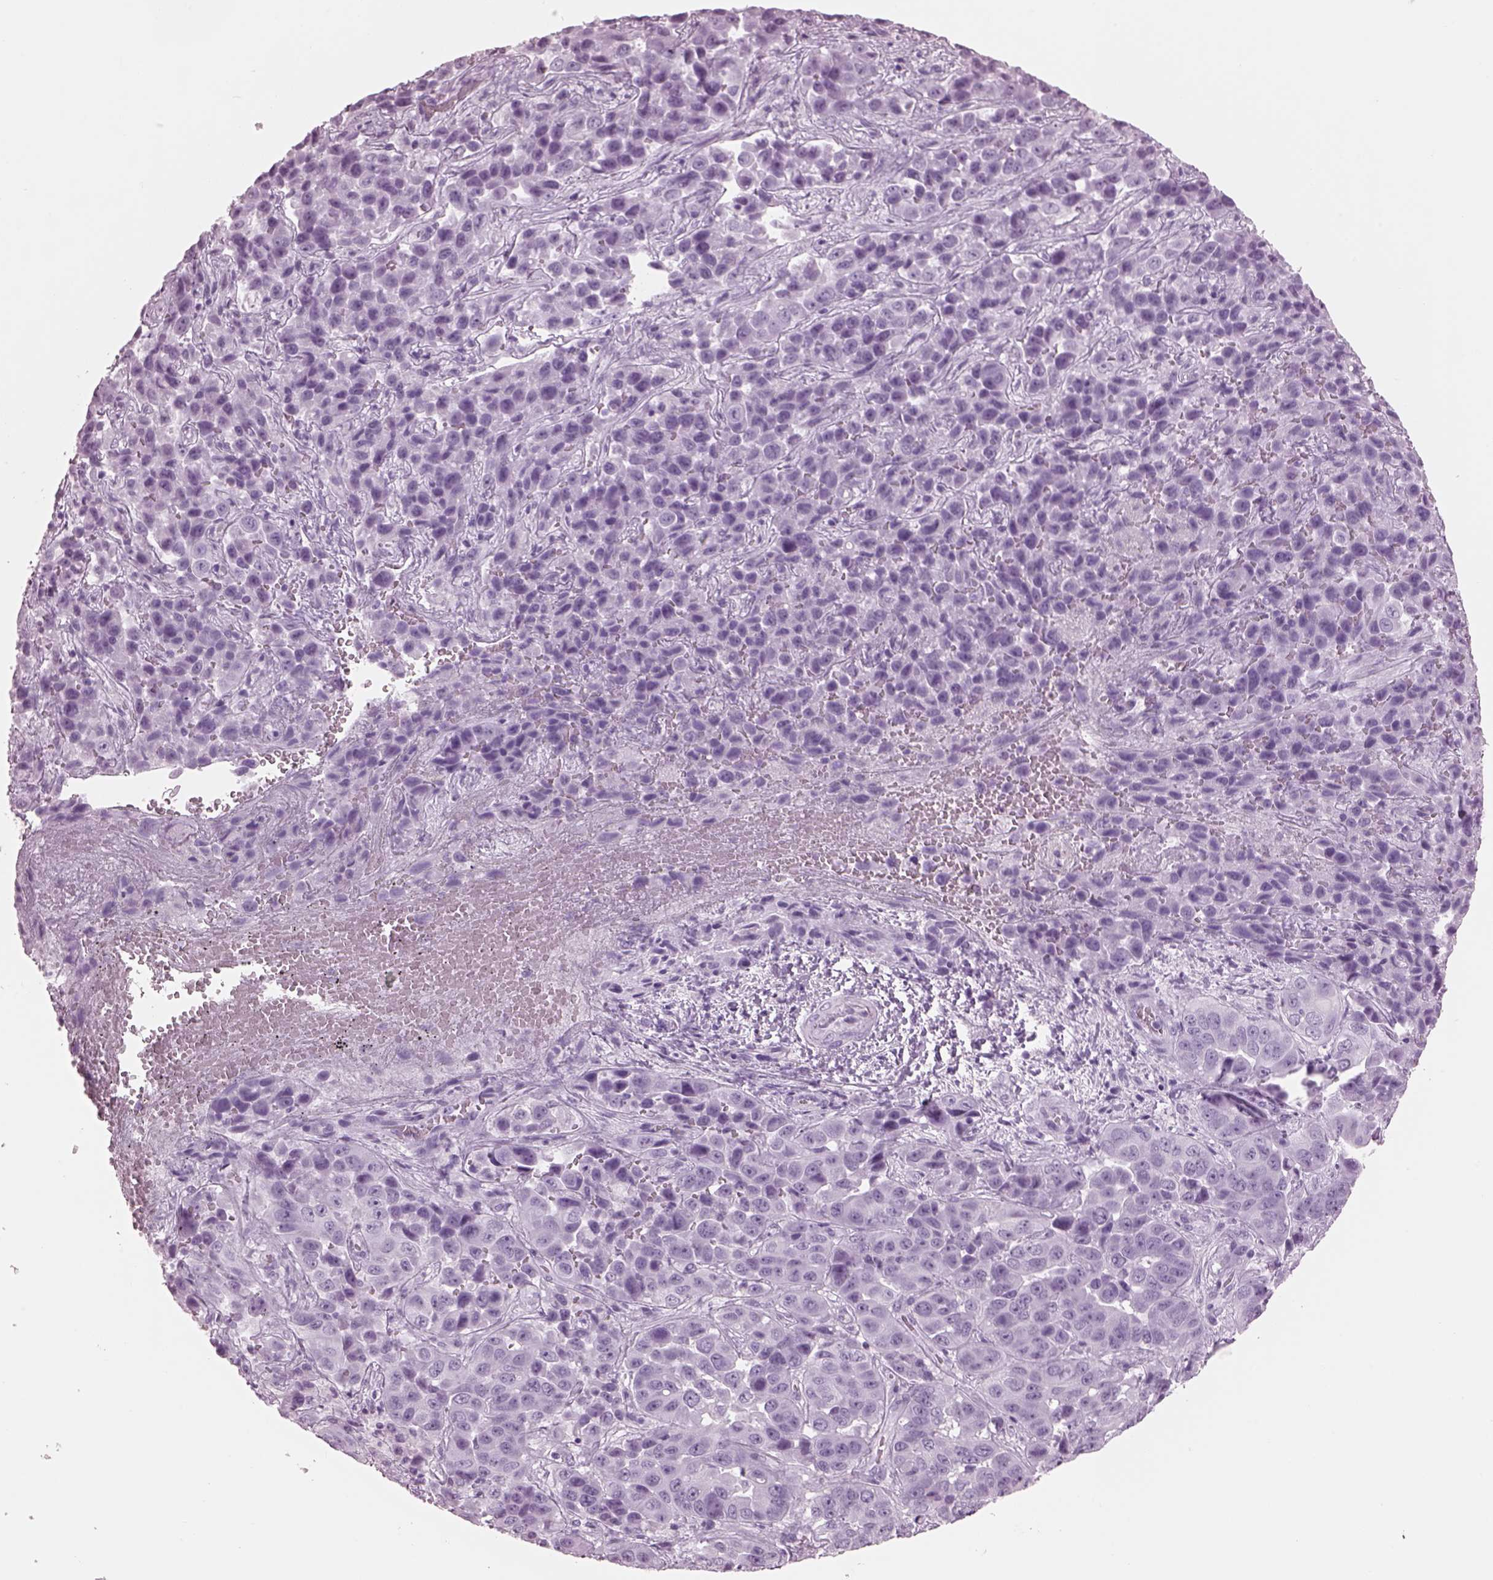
{"staining": {"intensity": "negative", "quantity": "none", "location": "none"}, "tissue": "liver cancer", "cell_type": "Tumor cells", "image_type": "cancer", "snomed": [{"axis": "morphology", "description": "Cholangiocarcinoma"}, {"axis": "topography", "description": "Liver"}], "caption": "Immunohistochemistry (IHC) photomicrograph of neoplastic tissue: cholangiocarcinoma (liver) stained with DAB reveals no significant protein expression in tumor cells.", "gene": "PACRG", "patient": {"sex": "female", "age": 52}}